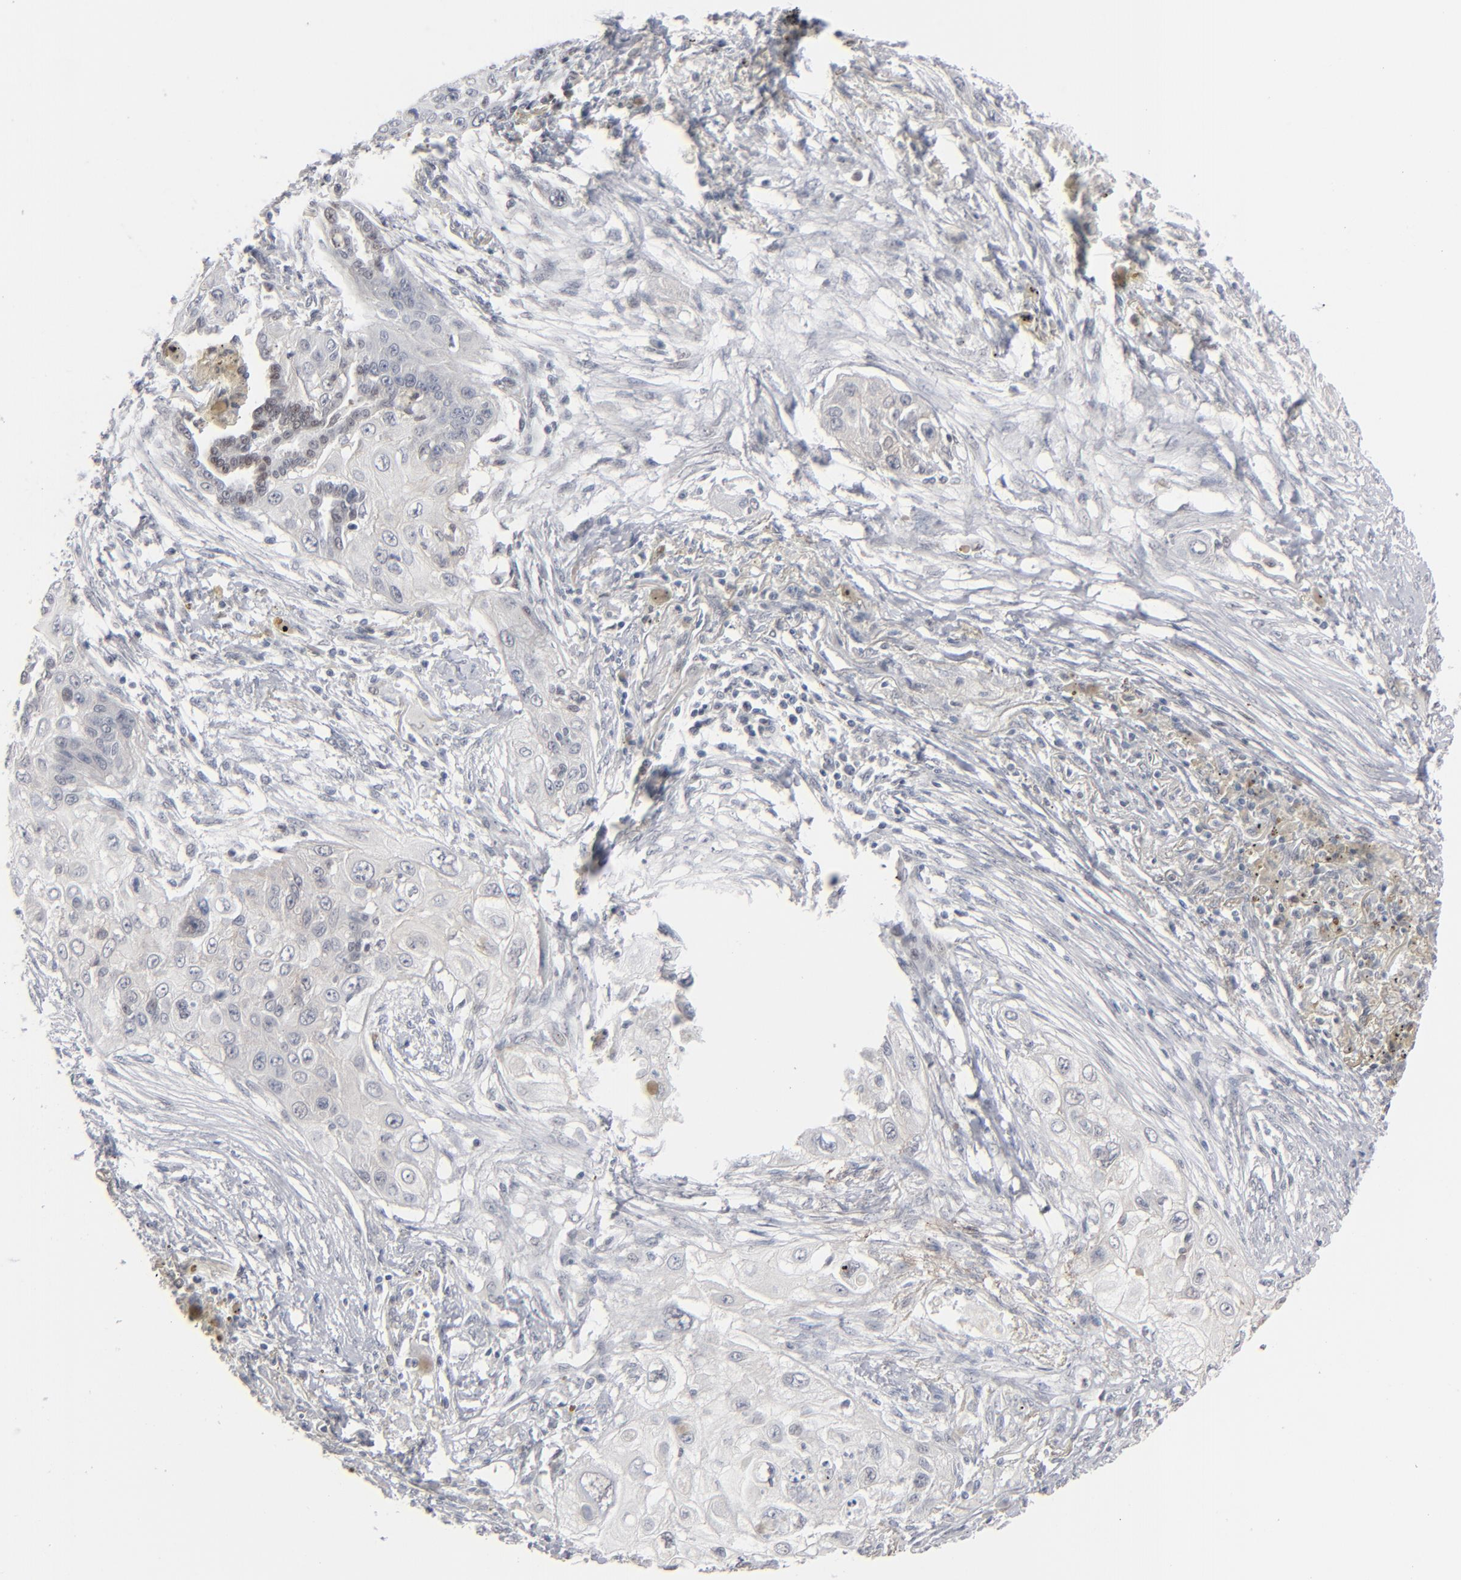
{"staining": {"intensity": "weak", "quantity": "<25%", "location": "cytoplasmic/membranous"}, "tissue": "lung cancer", "cell_type": "Tumor cells", "image_type": "cancer", "snomed": [{"axis": "morphology", "description": "Squamous cell carcinoma, NOS"}, {"axis": "topography", "description": "Lung"}], "caption": "Tumor cells show no significant protein expression in squamous cell carcinoma (lung). Brightfield microscopy of immunohistochemistry (IHC) stained with DAB (3,3'-diaminobenzidine) (brown) and hematoxylin (blue), captured at high magnification.", "gene": "IRF9", "patient": {"sex": "male", "age": 71}}